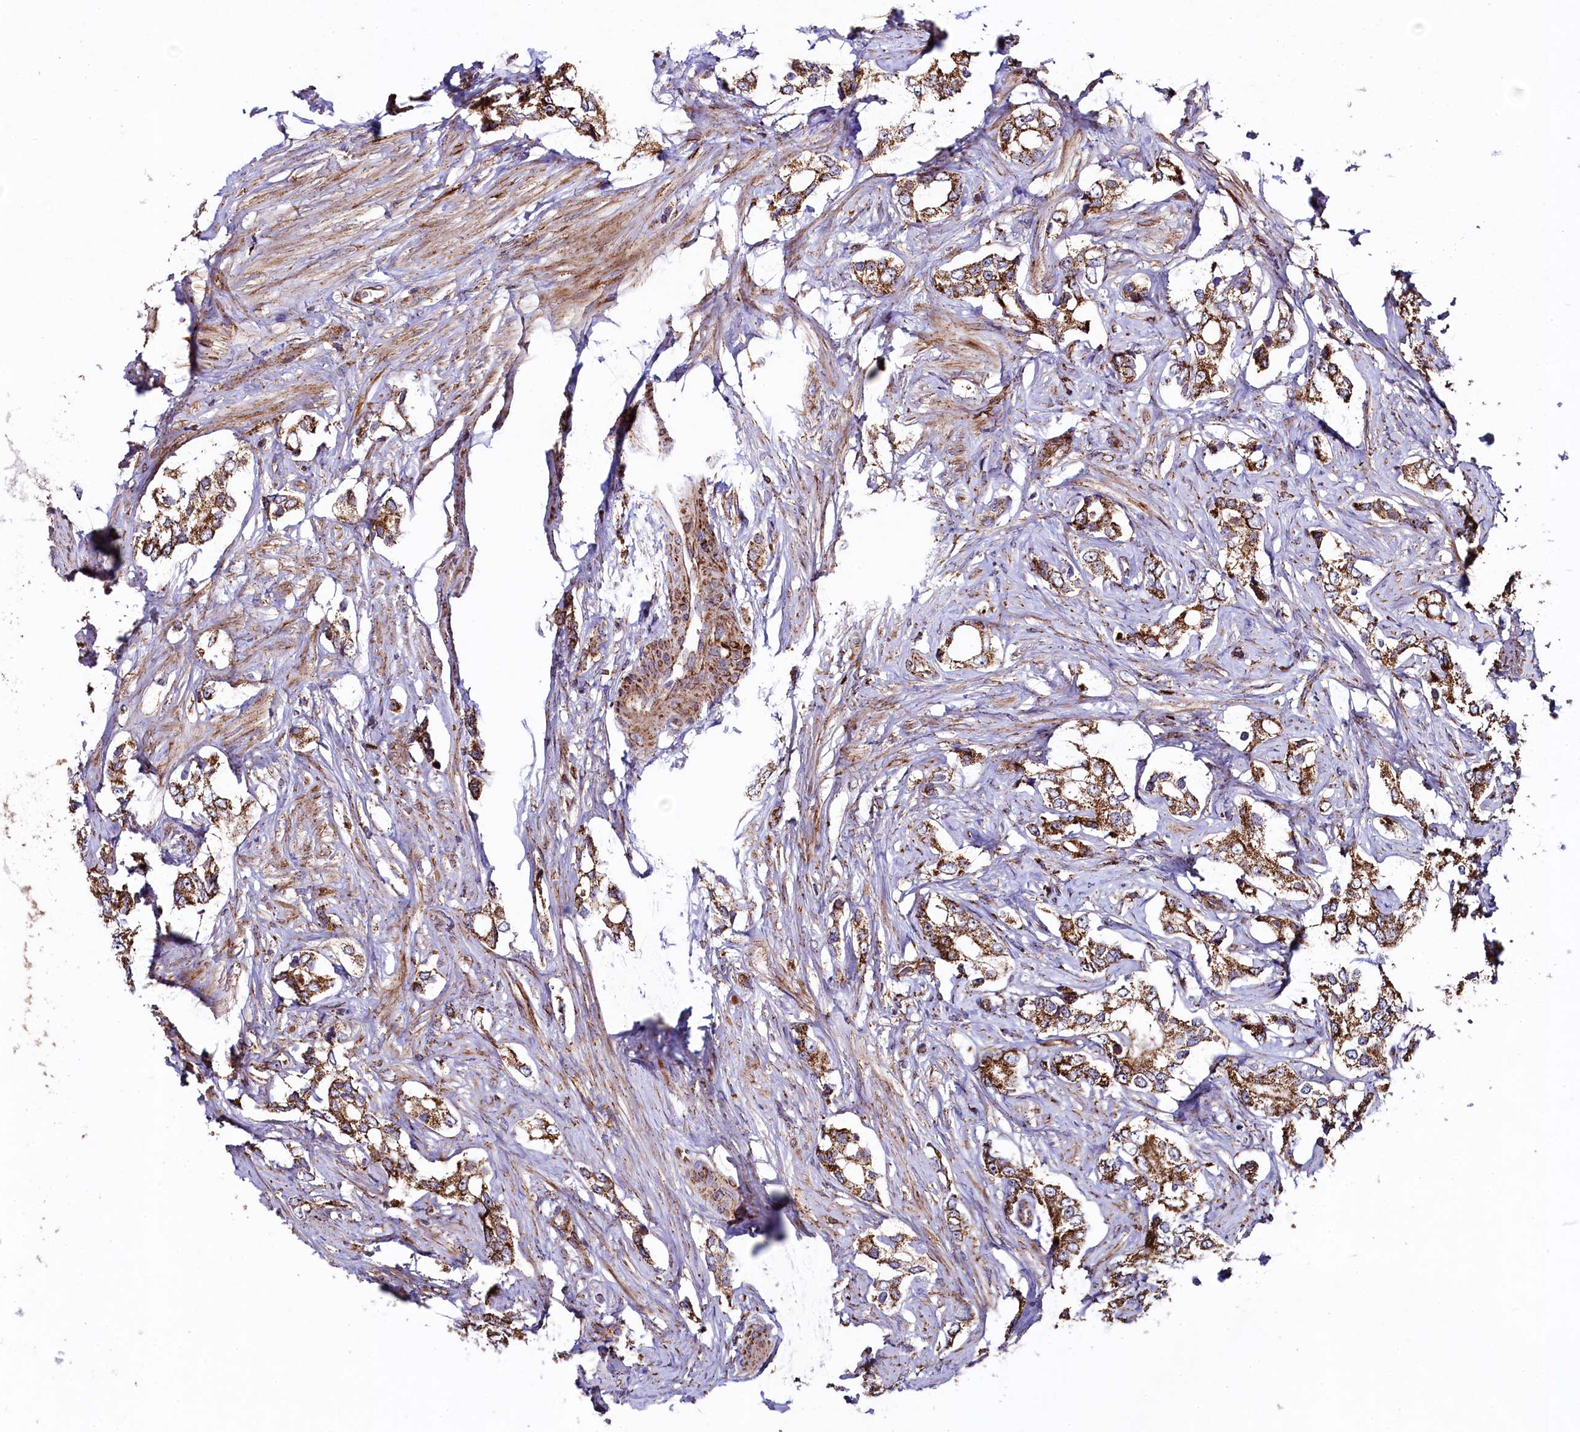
{"staining": {"intensity": "strong", "quantity": ">75%", "location": "cytoplasmic/membranous"}, "tissue": "prostate cancer", "cell_type": "Tumor cells", "image_type": "cancer", "snomed": [{"axis": "morphology", "description": "Adenocarcinoma, High grade"}, {"axis": "topography", "description": "Prostate"}], "caption": "Prostate cancer was stained to show a protein in brown. There is high levels of strong cytoplasmic/membranous staining in approximately >75% of tumor cells.", "gene": "CLYBL", "patient": {"sex": "male", "age": 66}}